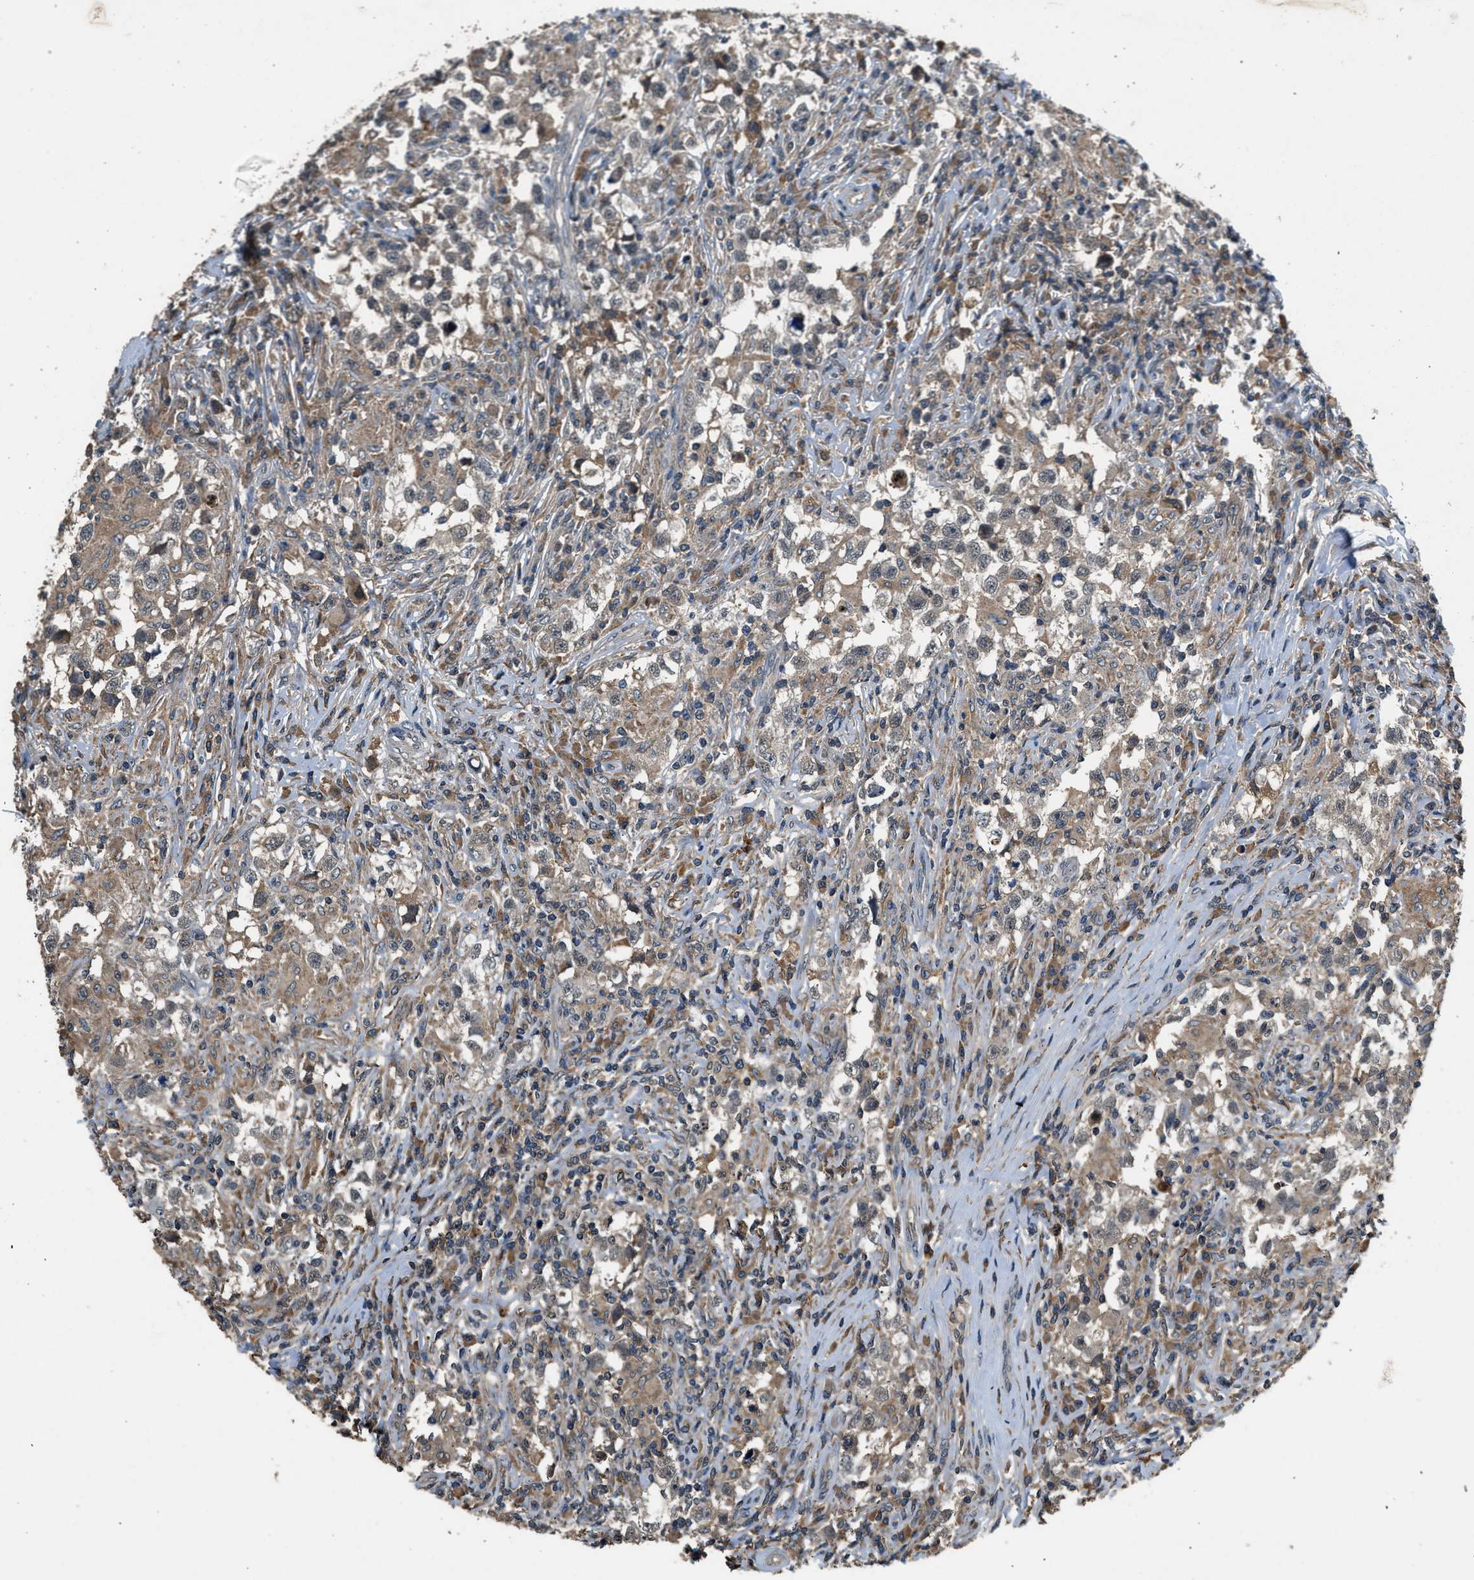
{"staining": {"intensity": "moderate", "quantity": "25%-75%", "location": "cytoplasmic/membranous"}, "tissue": "testis cancer", "cell_type": "Tumor cells", "image_type": "cancer", "snomed": [{"axis": "morphology", "description": "Carcinoma, Embryonal, NOS"}, {"axis": "topography", "description": "Testis"}], "caption": "Protein analysis of testis embryonal carcinoma tissue shows moderate cytoplasmic/membranous staining in about 25%-75% of tumor cells.", "gene": "SLC15A4", "patient": {"sex": "male", "age": 21}}